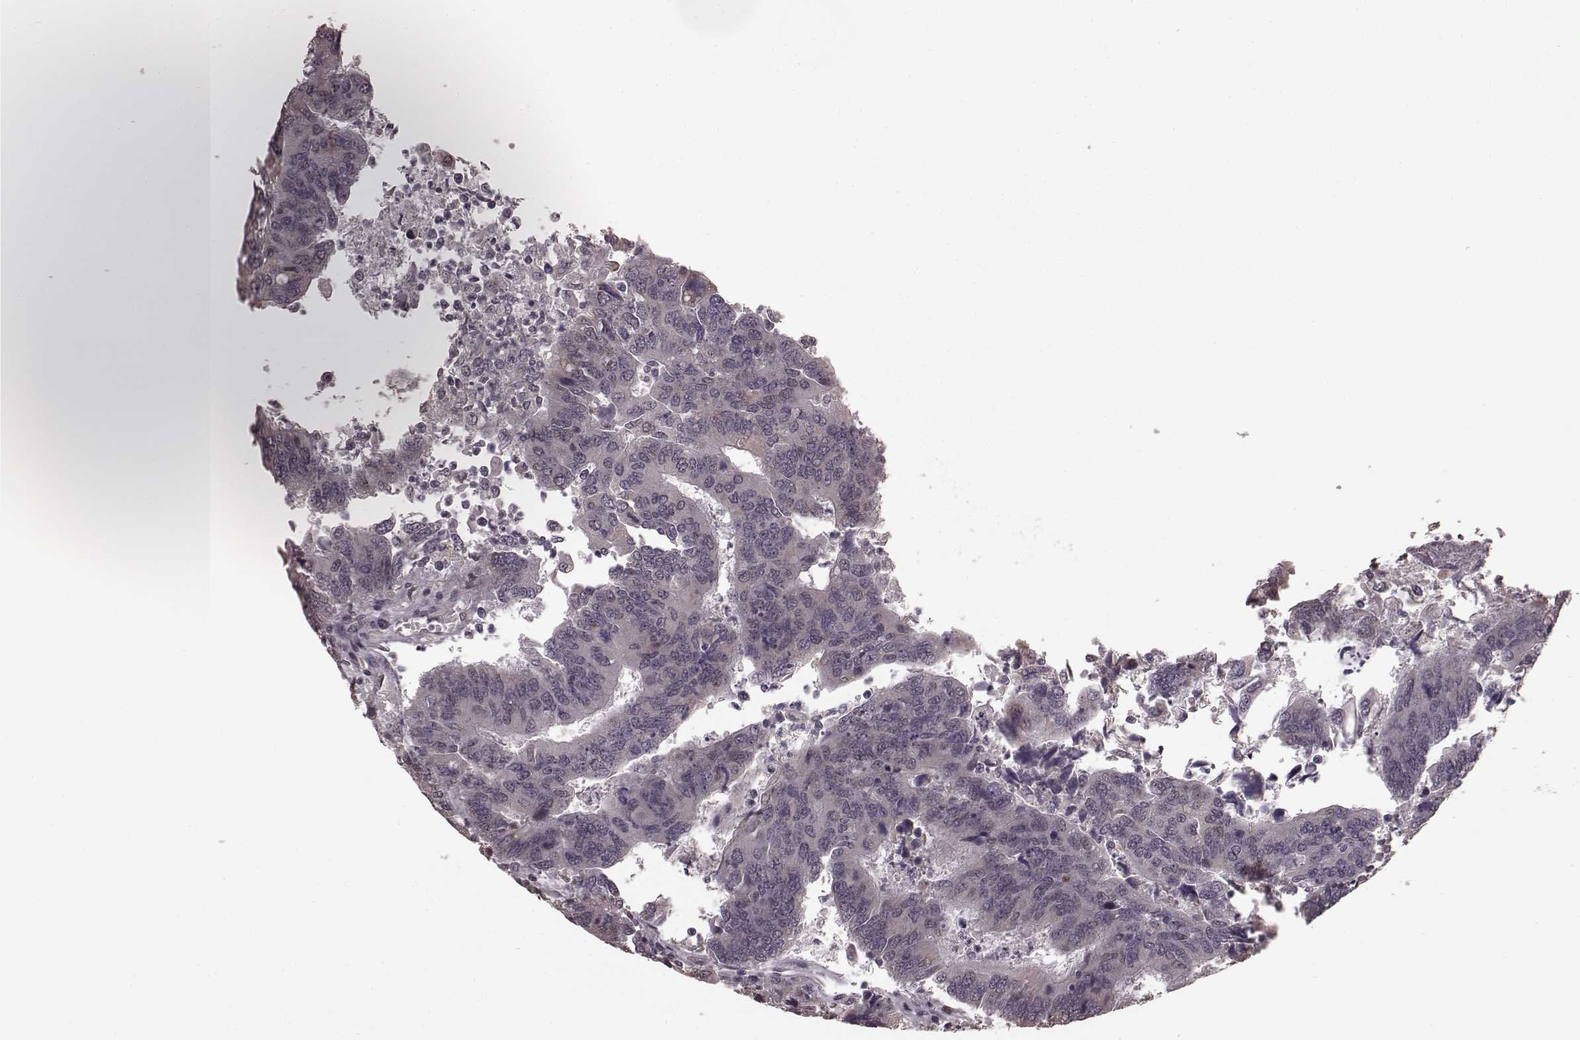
{"staining": {"intensity": "weak", "quantity": ">75%", "location": "cytoplasmic/membranous"}, "tissue": "colorectal cancer", "cell_type": "Tumor cells", "image_type": "cancer", "snomed": [{"axis": "morphology", "description": "Adenocarcinoma, NOS"}, {"axis": "topography", "description": "Colon"}], "caption": "Immunohistochemical staining of human colorectal cancer (adenocarcinoma) exhibits low levels of weak cytoplasmic/membranous expression in about >75% of tumor cells.", "gene": "PLCB4", "patient": {"sex": "female", "age": 67}}